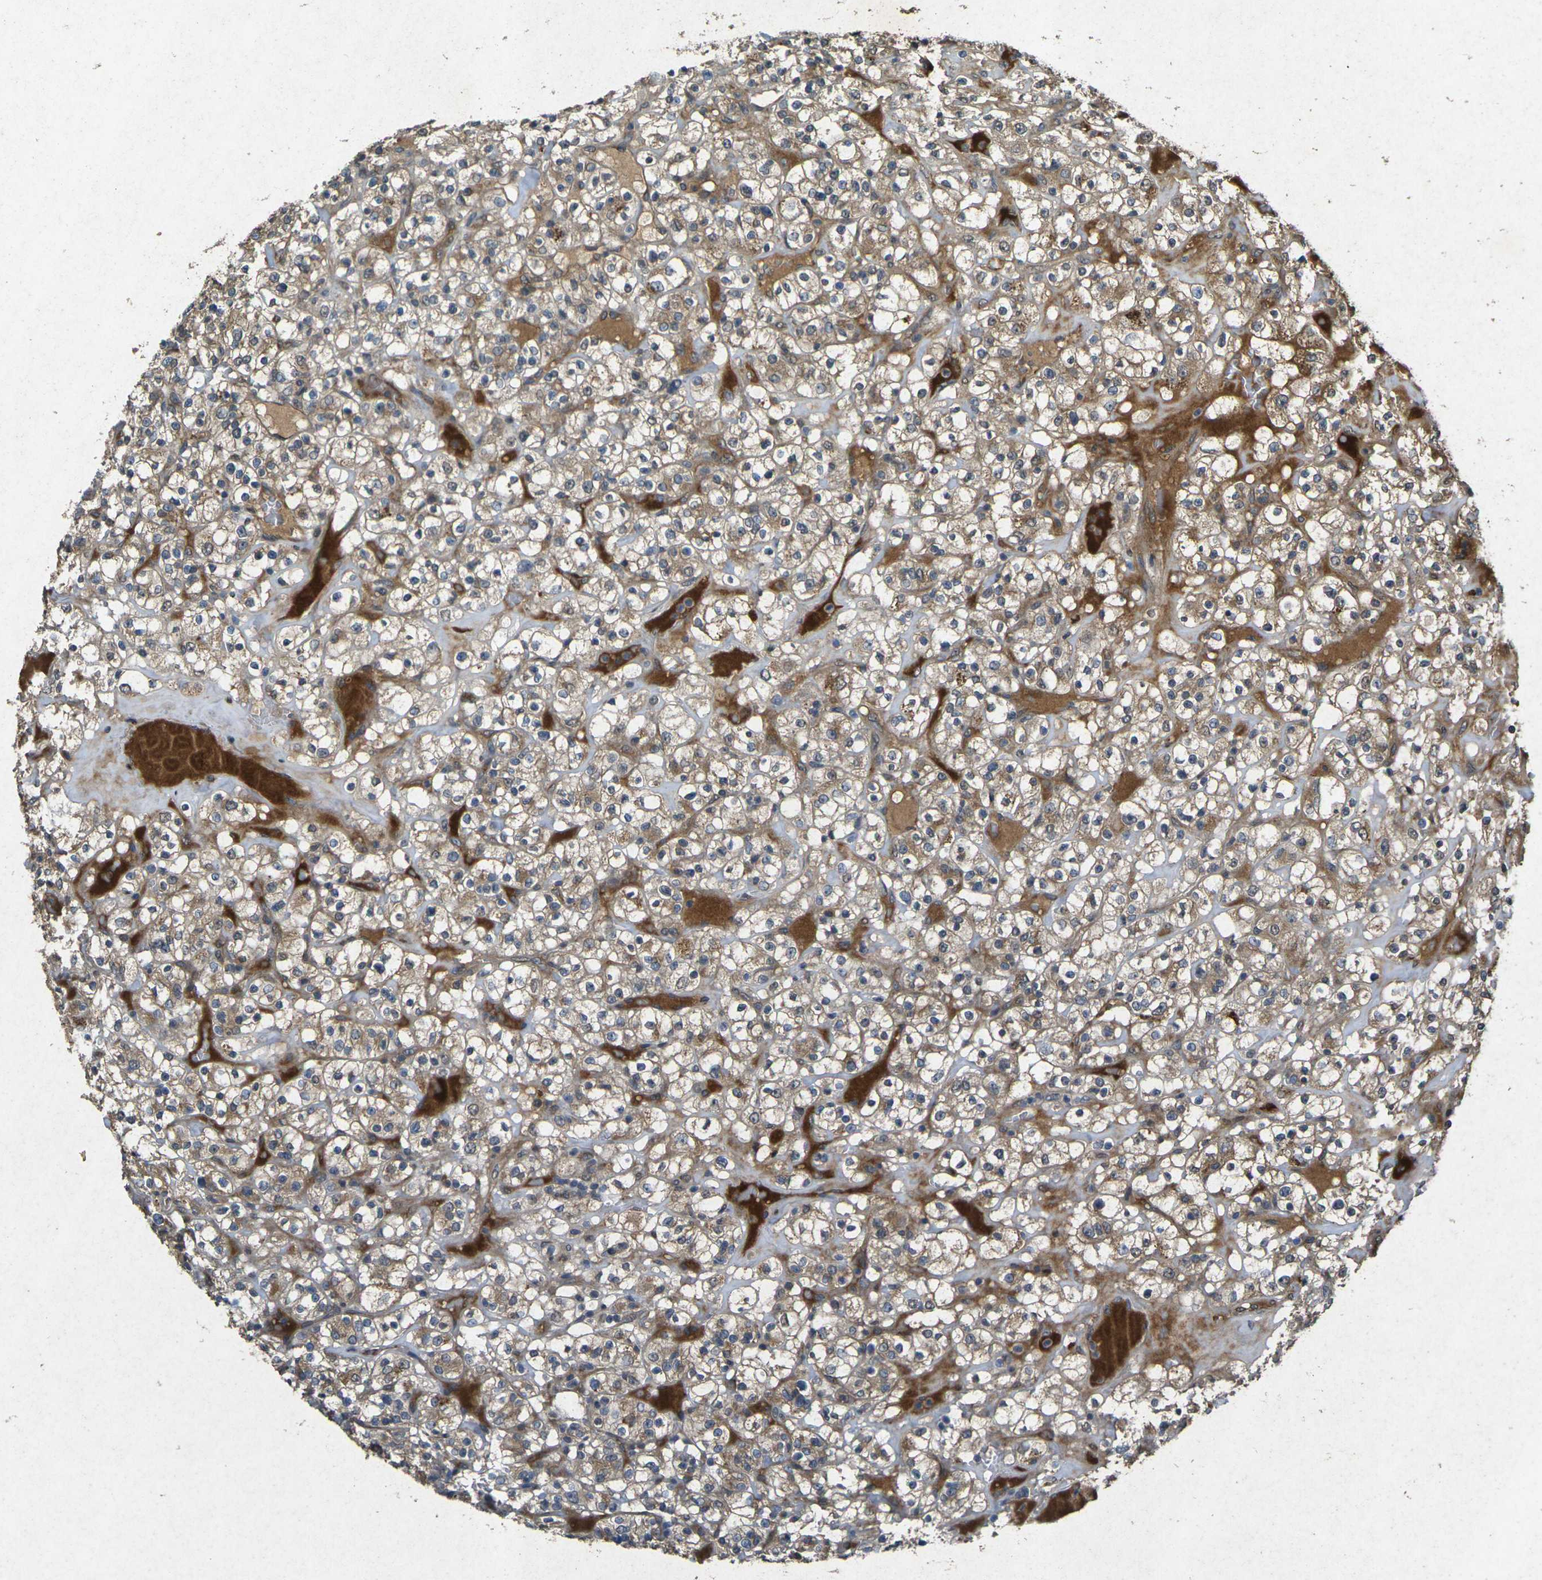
{"staining": {"intensity": "moderate", "quantity": ">75%", "location": "cytoplasmic/membranous"}, "tissue": "renal cancer", "cell_type": "Tumor cells", "image_type": "cancer", "snomed": [{"axis": "morphology", "description": "Normal tissue, NOS"}, {"axis": "morphology", "description": "Adenocarcinoma, NOS"}, {"axis": "topography", "description": "Kidney"}], "caption": "Immunohistochemical staining of human renal cancer demonstrates medium levels of moderate cytoplasmic/membranous protein expression in about >75% of tumor cells.", "gene": "RGMA", "patient": {"sex": "female", "age": 72}}